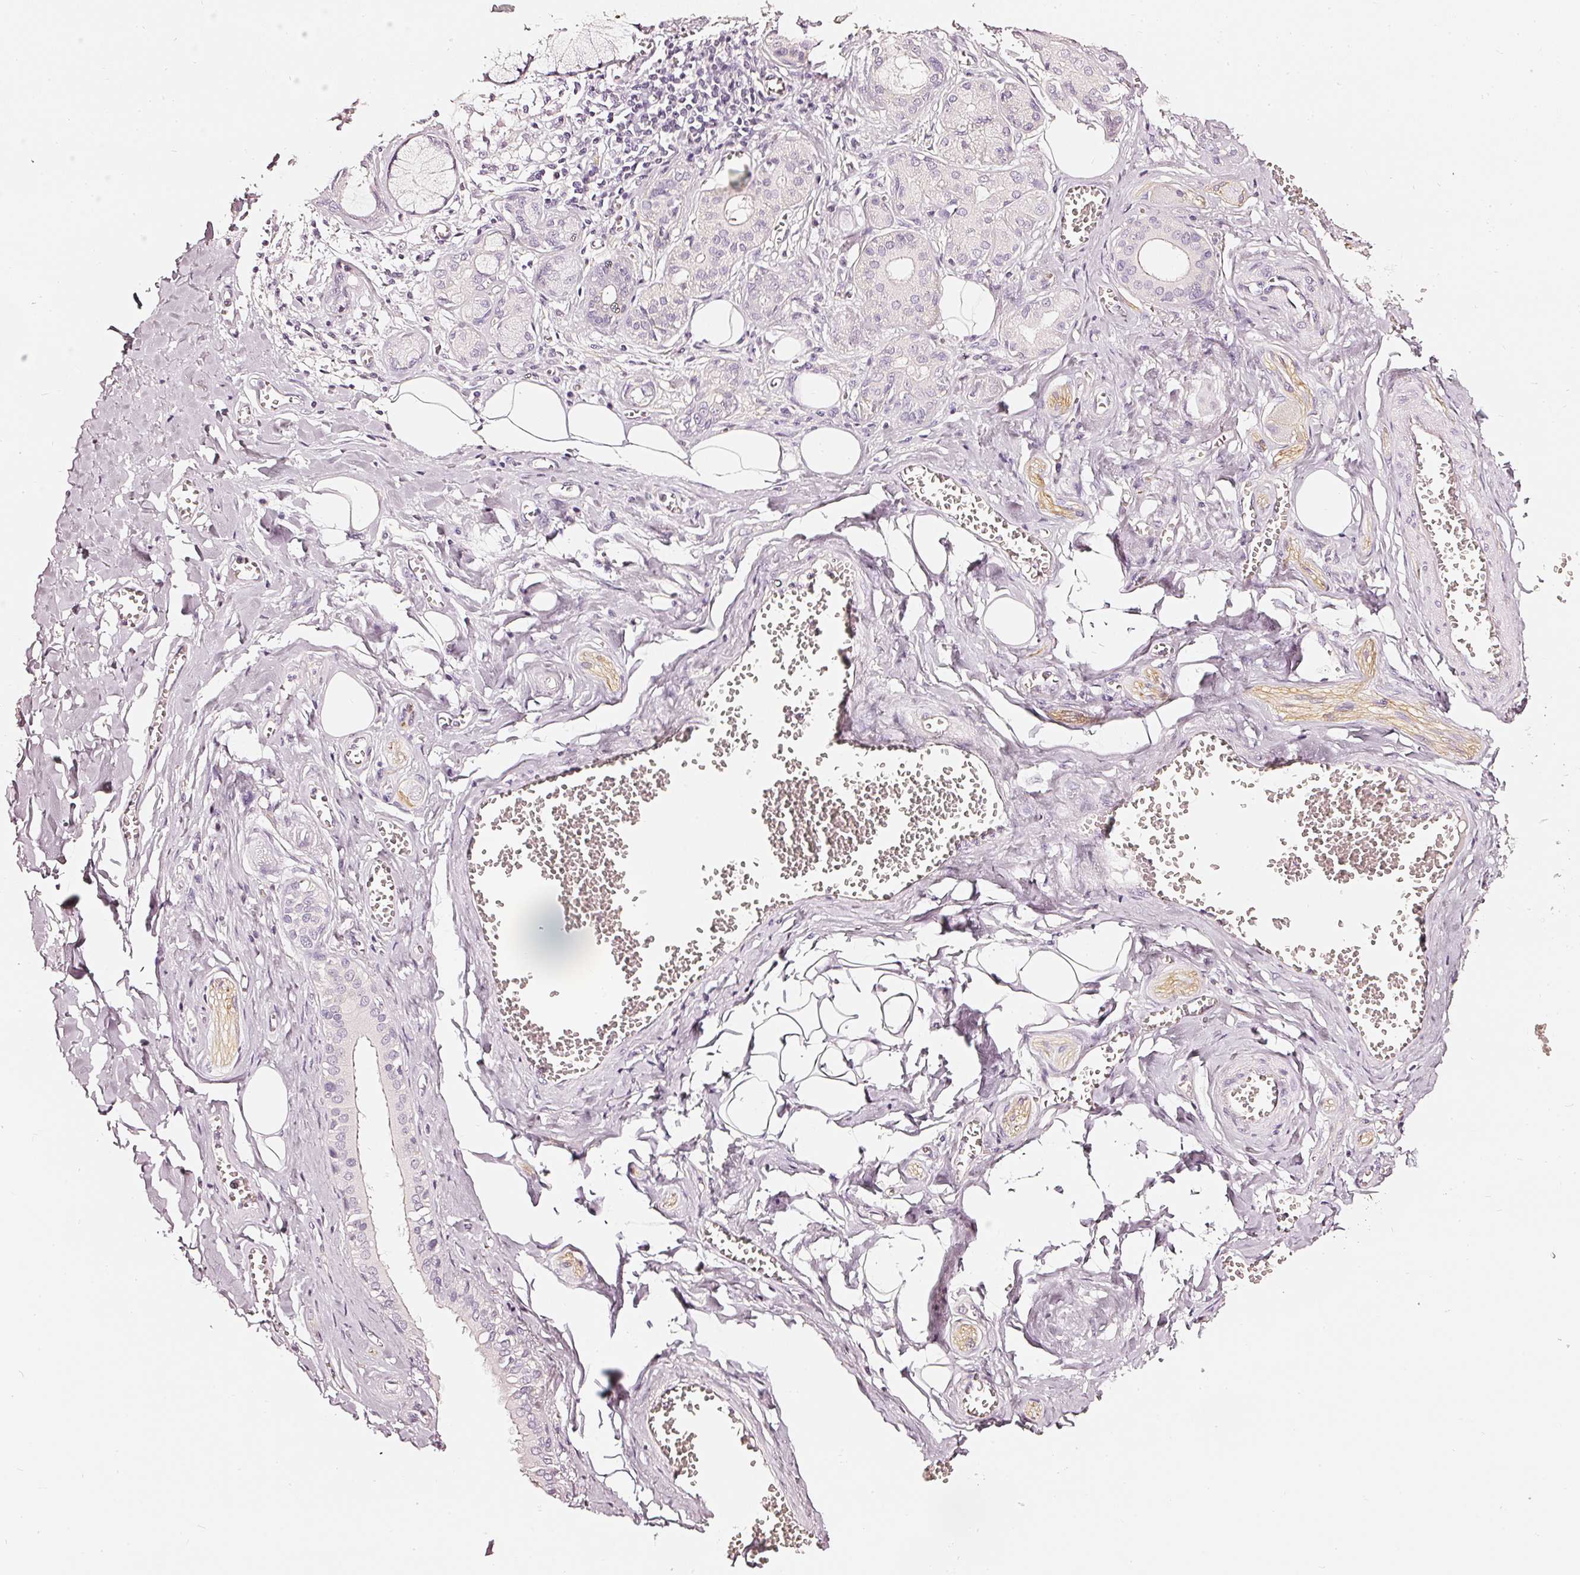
{"staining": {"intensity": "negative", "quantity": "none", "location": "none"}, "tissue": "salivary gland", "cell_type": "Glandular cells", "image_type": "normal", "snomed": [{"axis": "morphology", "description": "Normal tissue, NOS"}, {"axis": "topography", "description": "Salivary gland"}], "caption": "Immunohistochemistry of normal salivary gland demonstrates no positivity in glandular cells.", "gene": "CNP", "patient": {"sex": "male", "age": 74}}